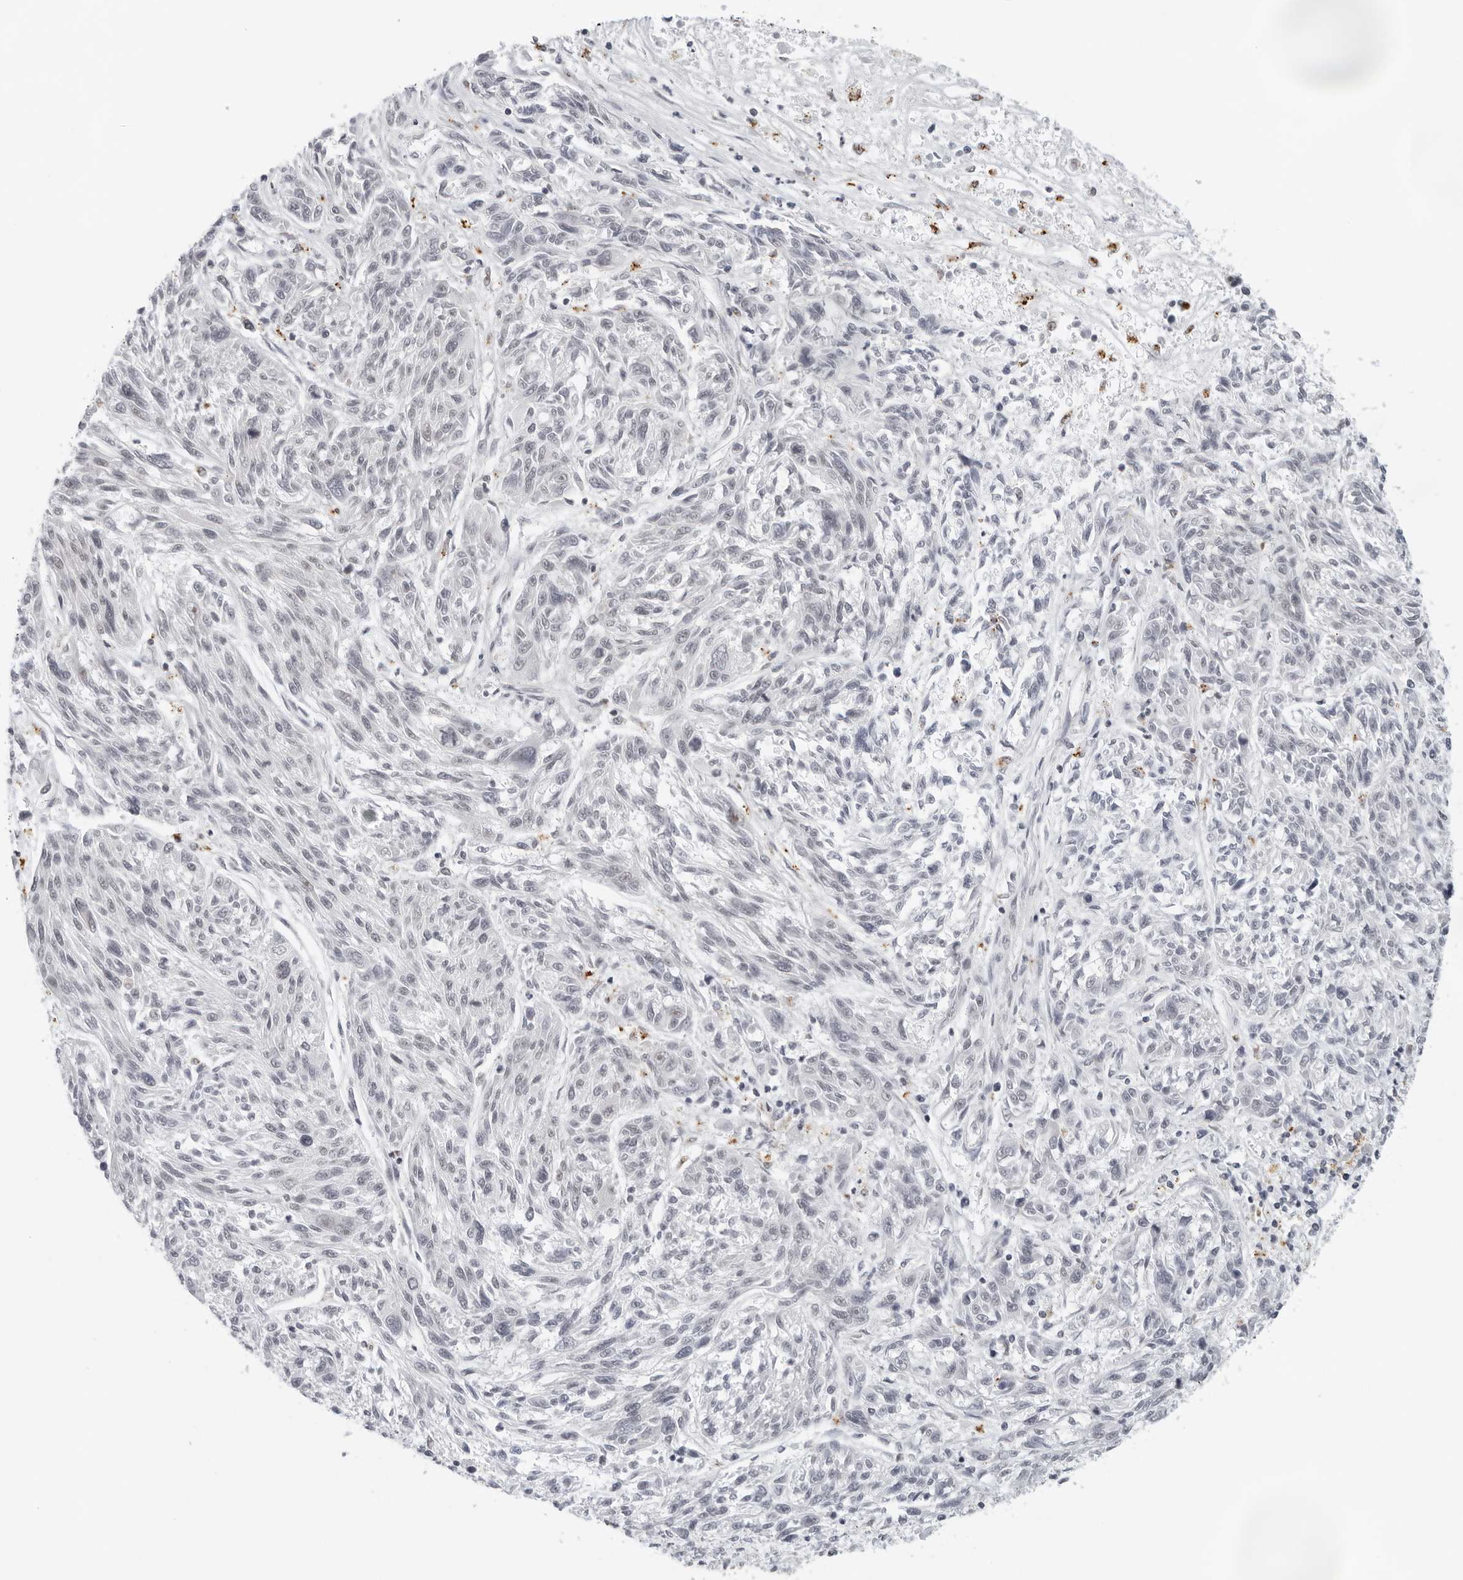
{"staining": {"intensity": "negative", "quantity": "none", "location": "none"}, "tissue": "melanoma", "cell_type": "Tumor cells", "image_type": "cancer", "snomed": [{"axis": "morphology", "description": "Malignant melanoma, NOS"}, {"axis": "topography", "description": "Skin"}], "caption": "IHC of melanoma shows no staining in tumor cells.", "gene": "TOX4", "patient": {"sex": "male", "age": 53}}